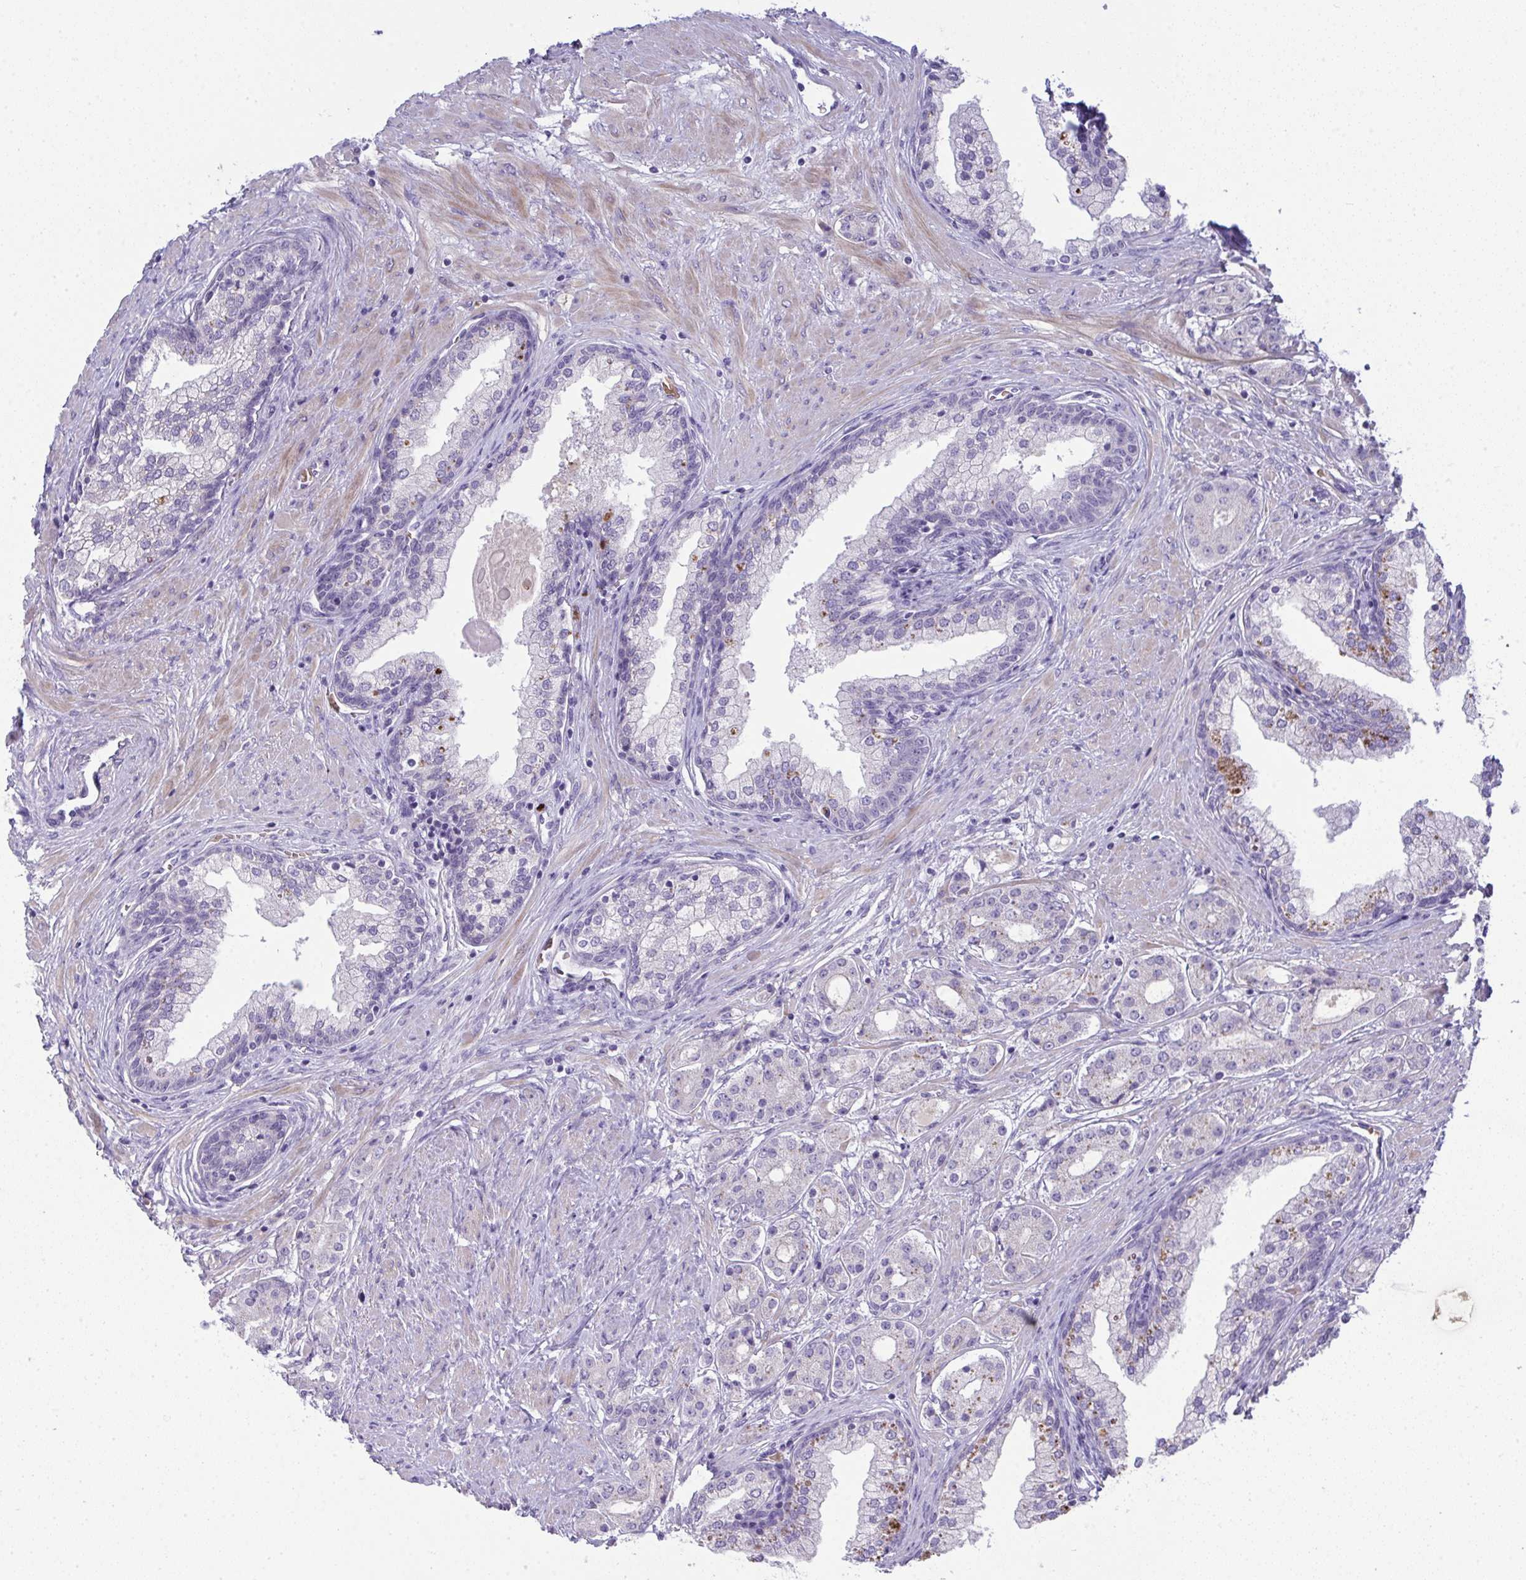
{"staining": {"intensity": "negative", "quantity": "none", "location": "none"}, "tissue": "prostate cancer", "cell_type": "Tumor cells", "image_type": "cancer", "snomed": [{"axis": "morphology", "description": "Adenocarcinoma, High grade"}, {"axis": "topography", "description": "Prostate"}], "caption": "An immunohistochemistry photomicrograph of prostate cancer is shown. There is no staining in tumor cells of prostate cancer.", "gene": "SPTB", "patient": {"sex": "male", "age": 67}}